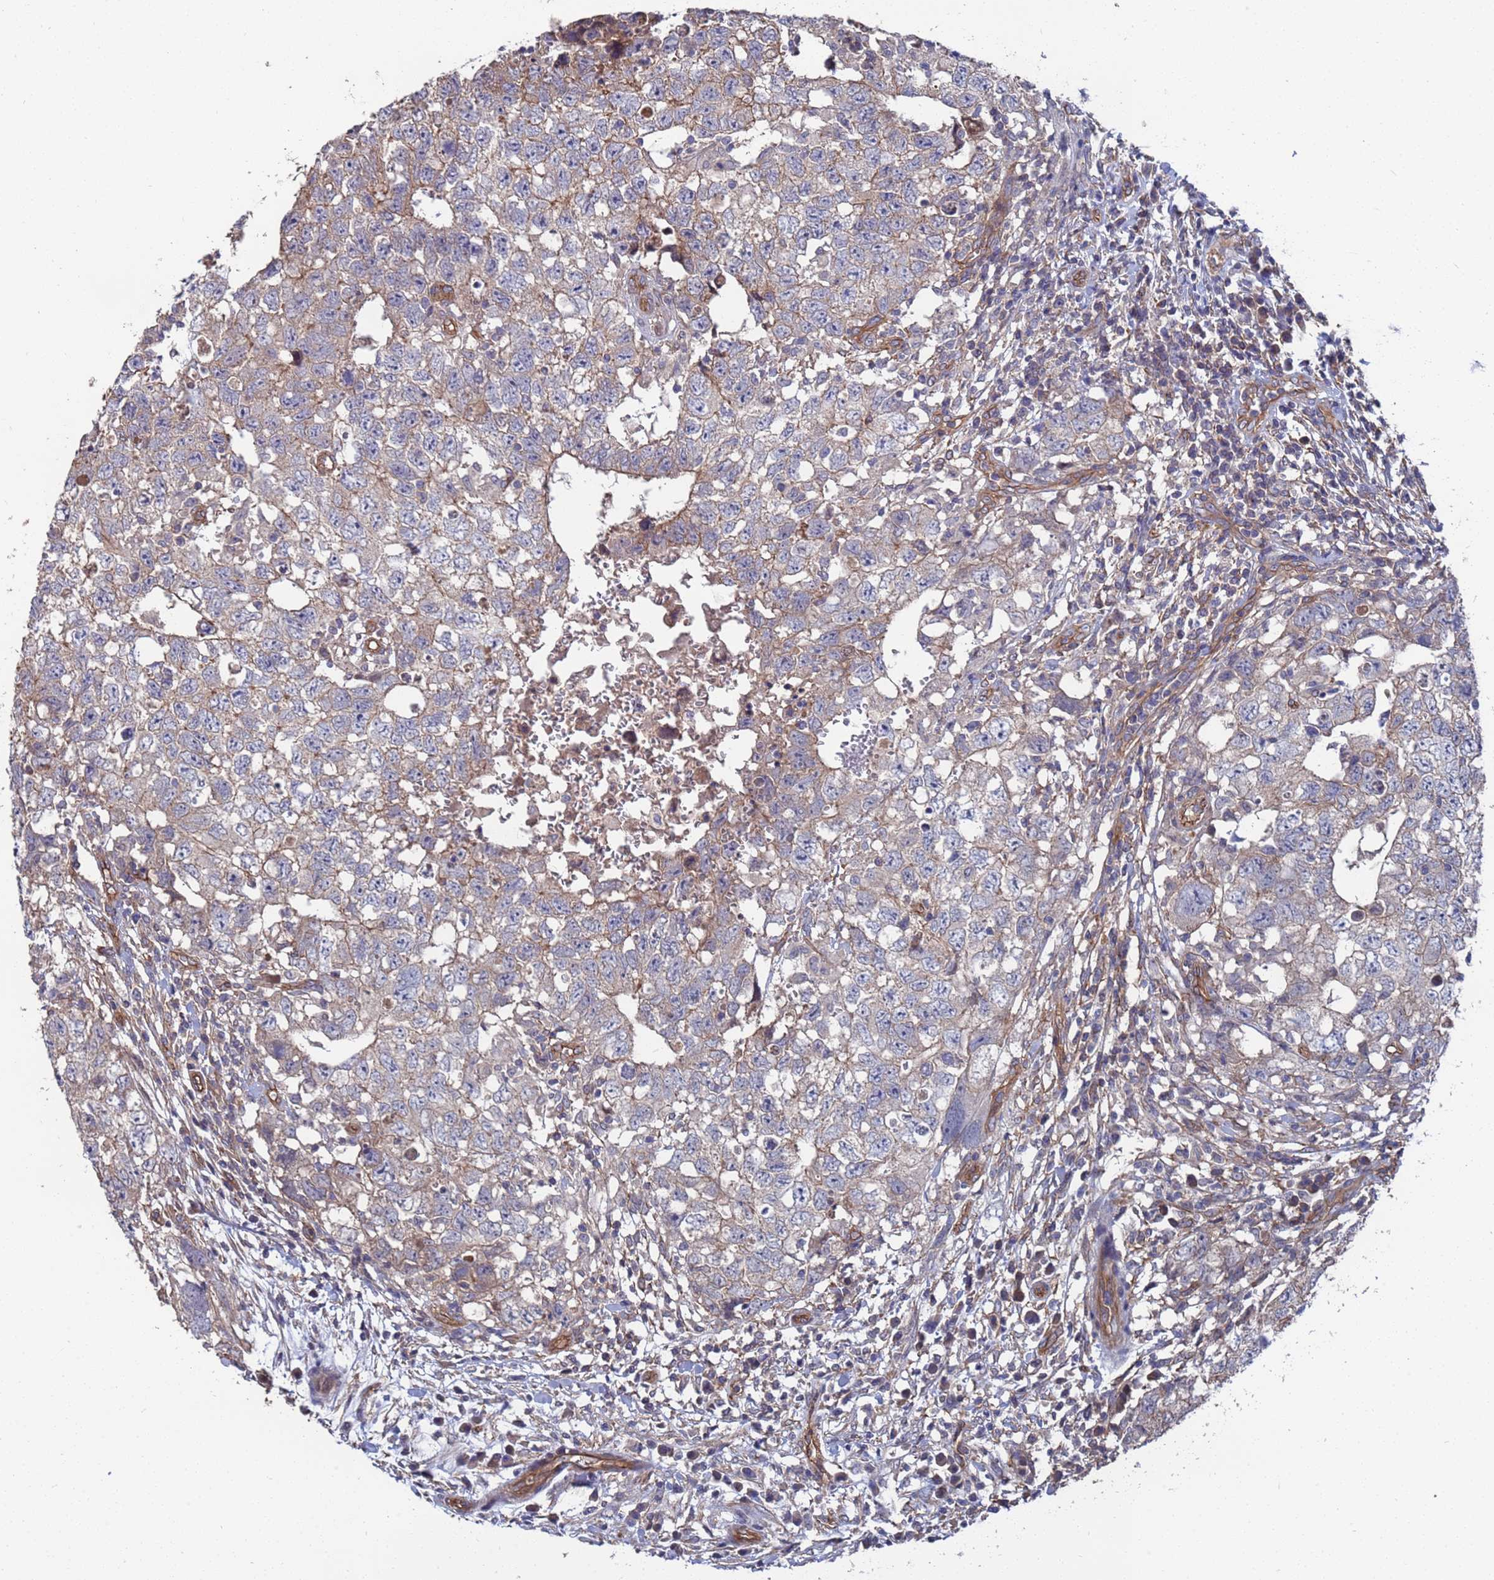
{"staining": {"intensity": "negative", "quantity": "none", "location": "none"}, "tissue": "testis cancer", "cell_type": "Tumor cells", "image_type": "cancer", "snomed": [{"axis": "morphology", "description": "Seminoma, NOS"}, {"axis": "morphology", "description": "Carcinoma, Embryonal, NOS"}, {"axis": "topography", "description": "Testis"}], "caption": "High power microscopy photomicrograph of an immunohistochemistry image of testis cancer (seminoma), revealing no significant expression in tumor cells.", "gene": "NDUFAF6", "patient": {"sex": "male", "age": 29}}